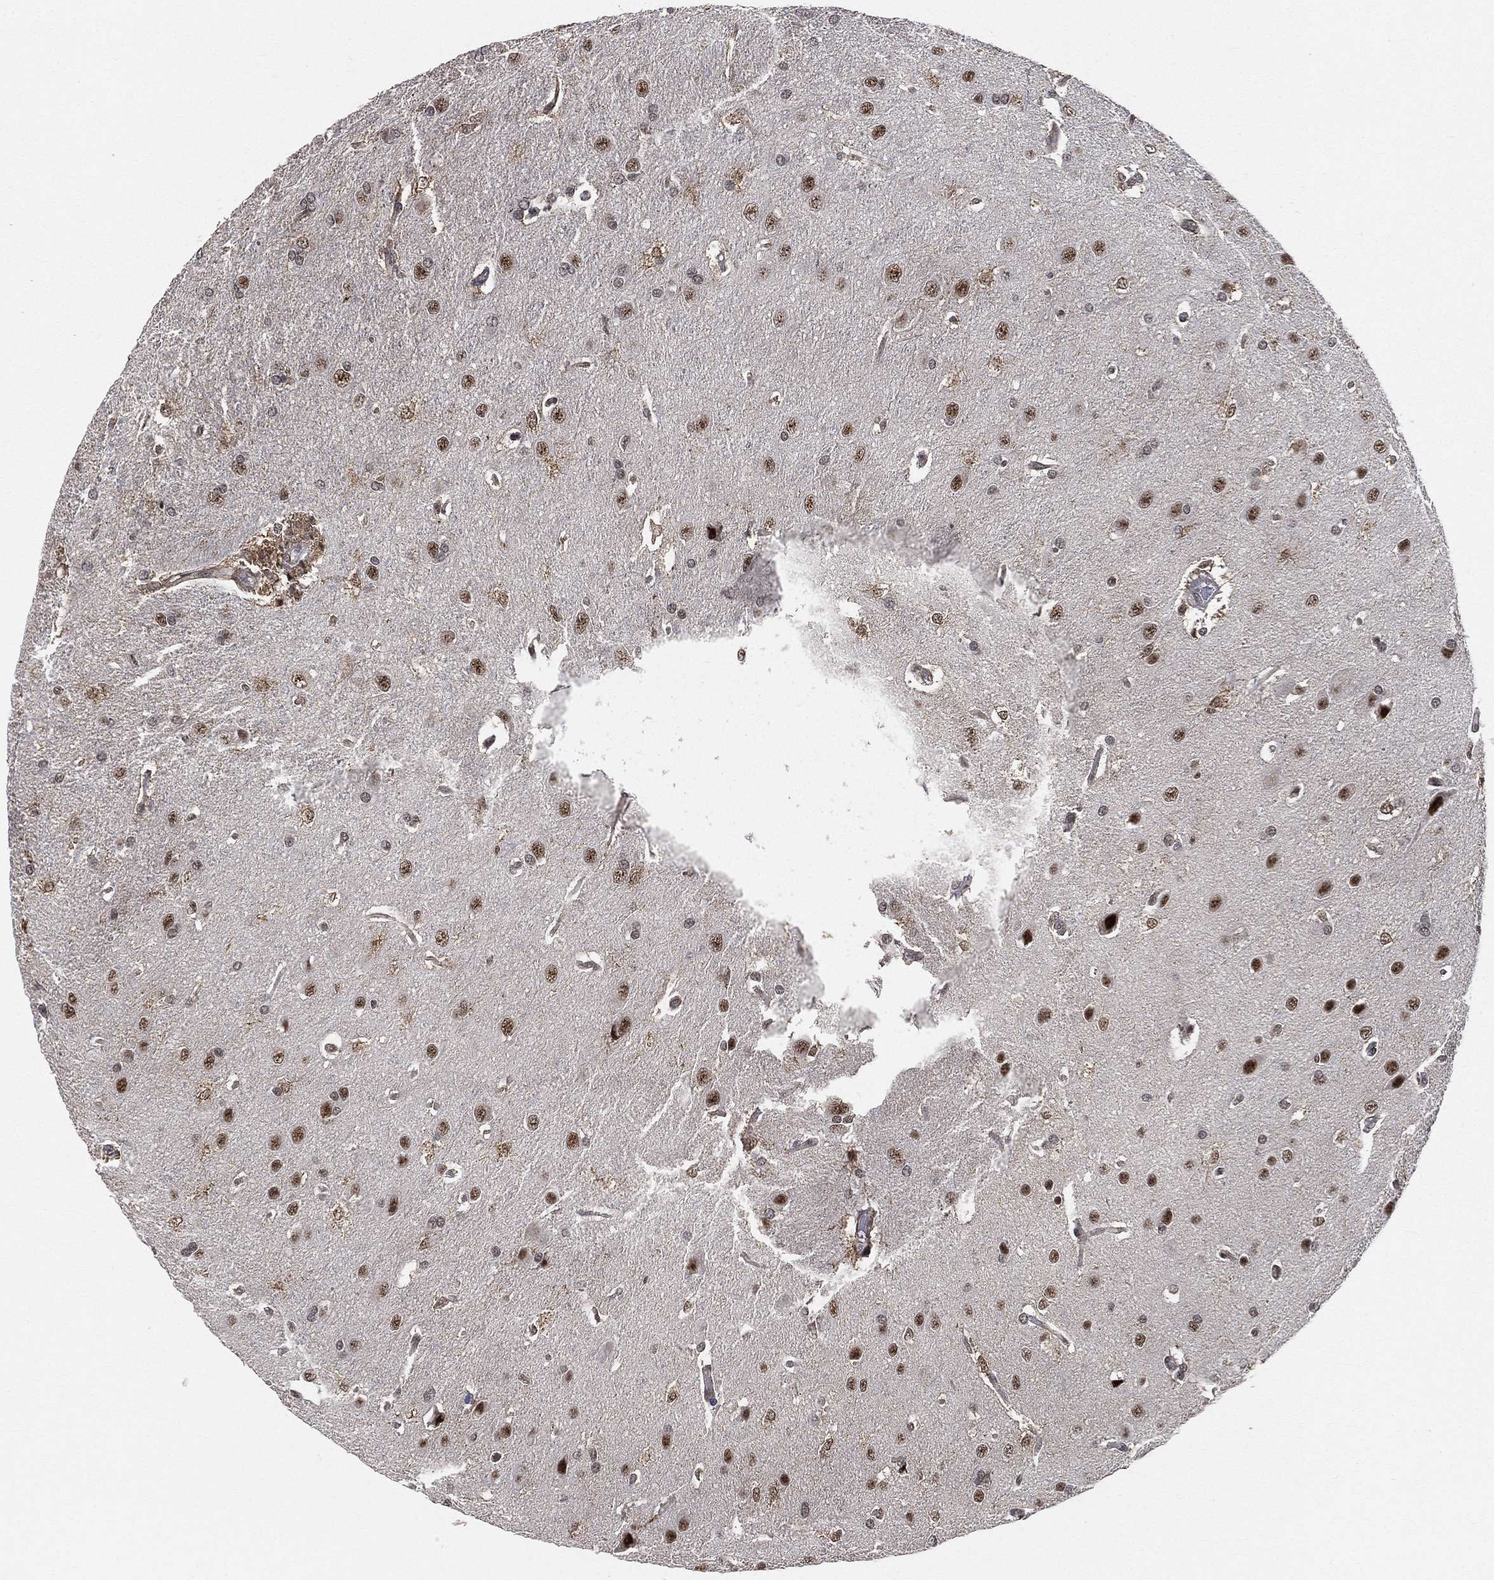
{"staining": {"intensity": "strong", "quantity": "25%-75%", "location": "nuclear"}, "tissue": "glioma", "cell_type": "Tumor cells", "image_type": "cancer", "snomed": [{"axis": "morphology", "description": "Glioma, malignant, High grade"}, {"axis": "topography", "description": "Brain"}], "caption": "A micrograph of human glioma stained for a protein reveals strong nuclear brown staining in tumor cells.", "gene": "RSRC2", "patient": {"sex": "male", "age": 68}}